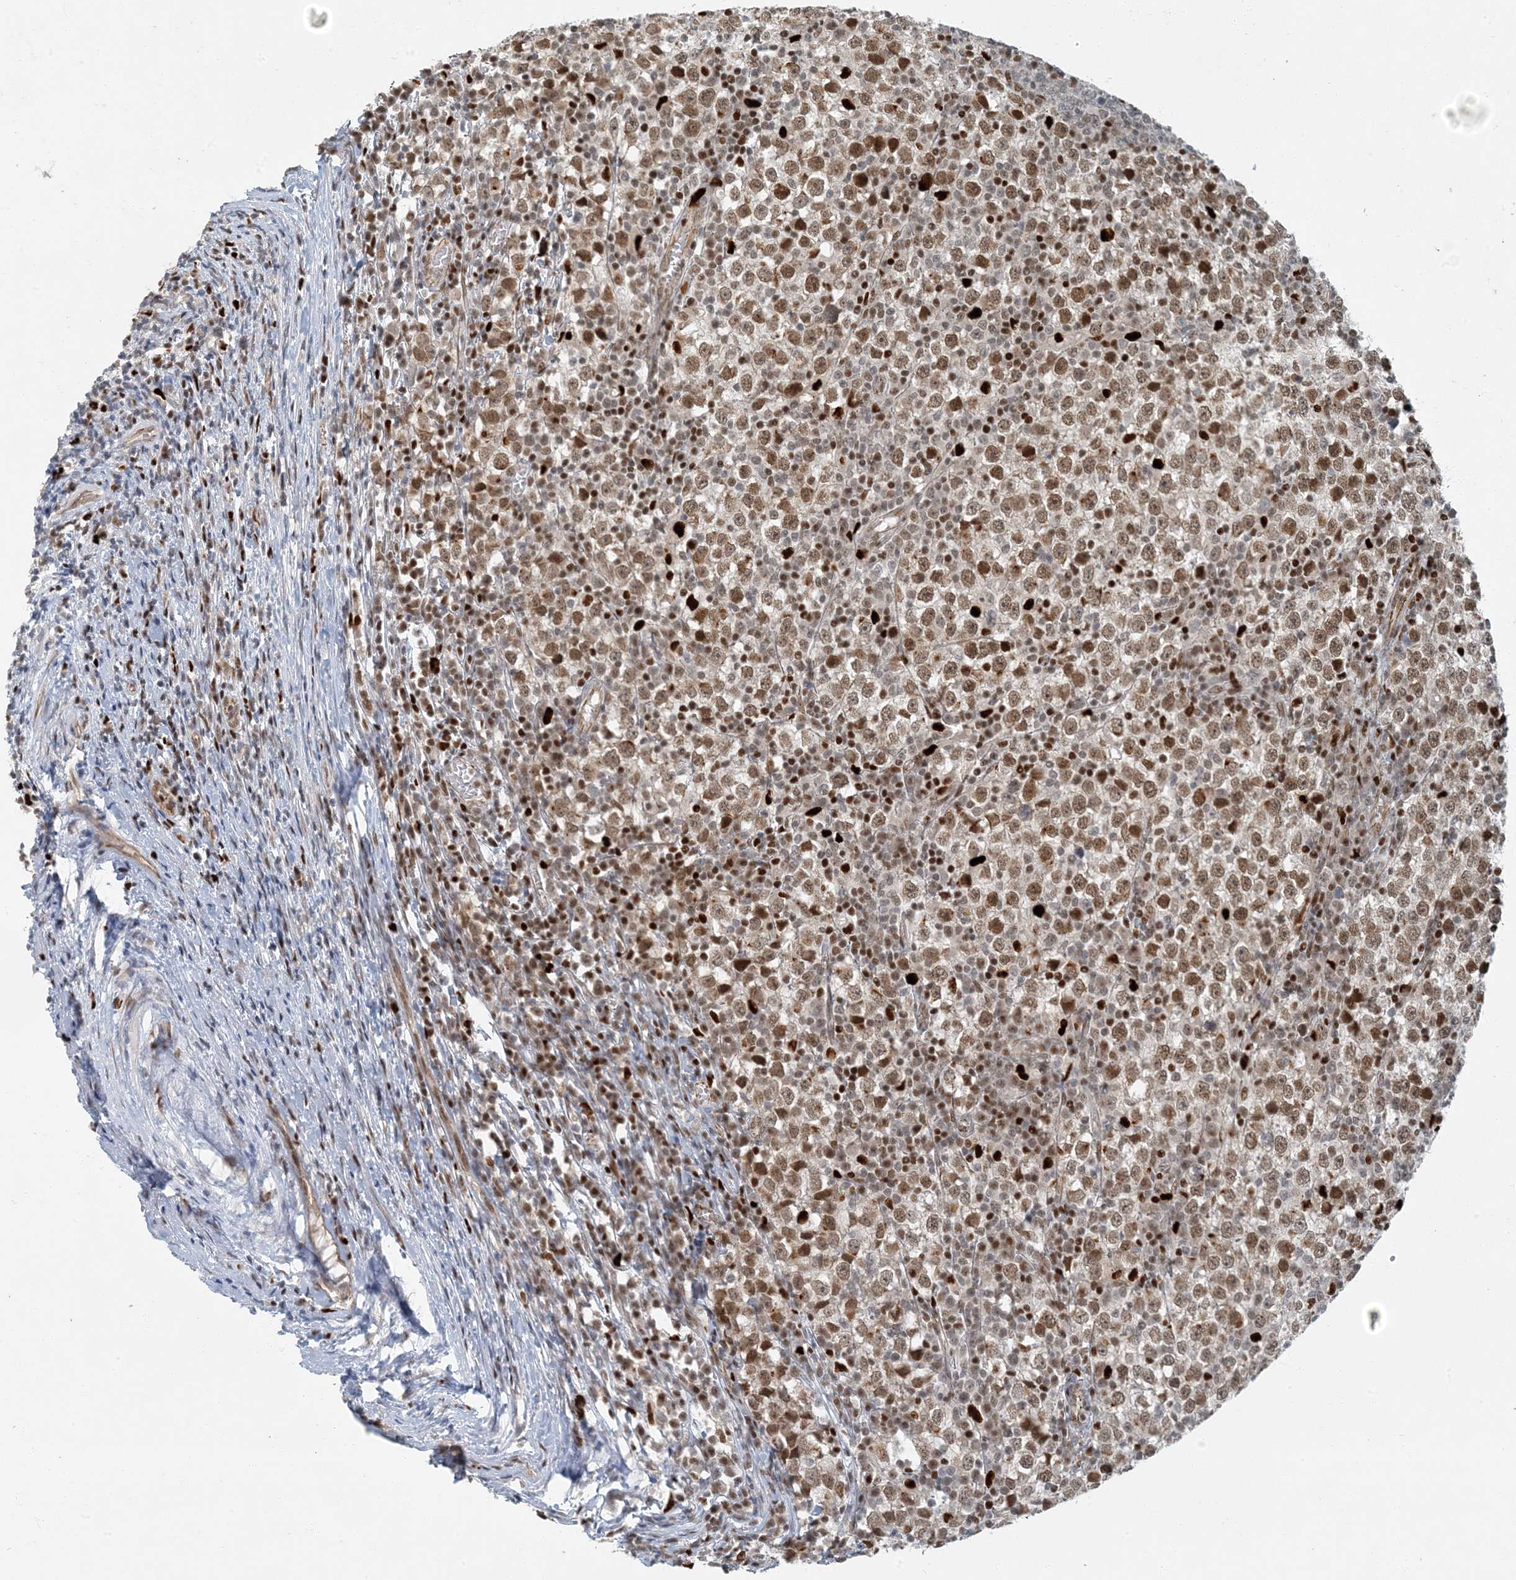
{"staining": {"intensity": "moderate", "quantity": "25%-75%", "location": "nuclear"}, "tissue": "testis cancer", "cell_type": "Tumor cells", "image_type": "cancer", "snomed": [{"axis": "morphology", "description": "Seminoma, NOS"}, {"axis": "topography", "description": "Testis"}], "caption": "A photomicrograph of testis cancer stained for a protein demonstrates moderate nuclear brown staining in tumor cells. (Brightfield microscopy of DAB IHC at high magnification).", "gene": "AK9", "patient": {"sex": "male", "age": 65}}